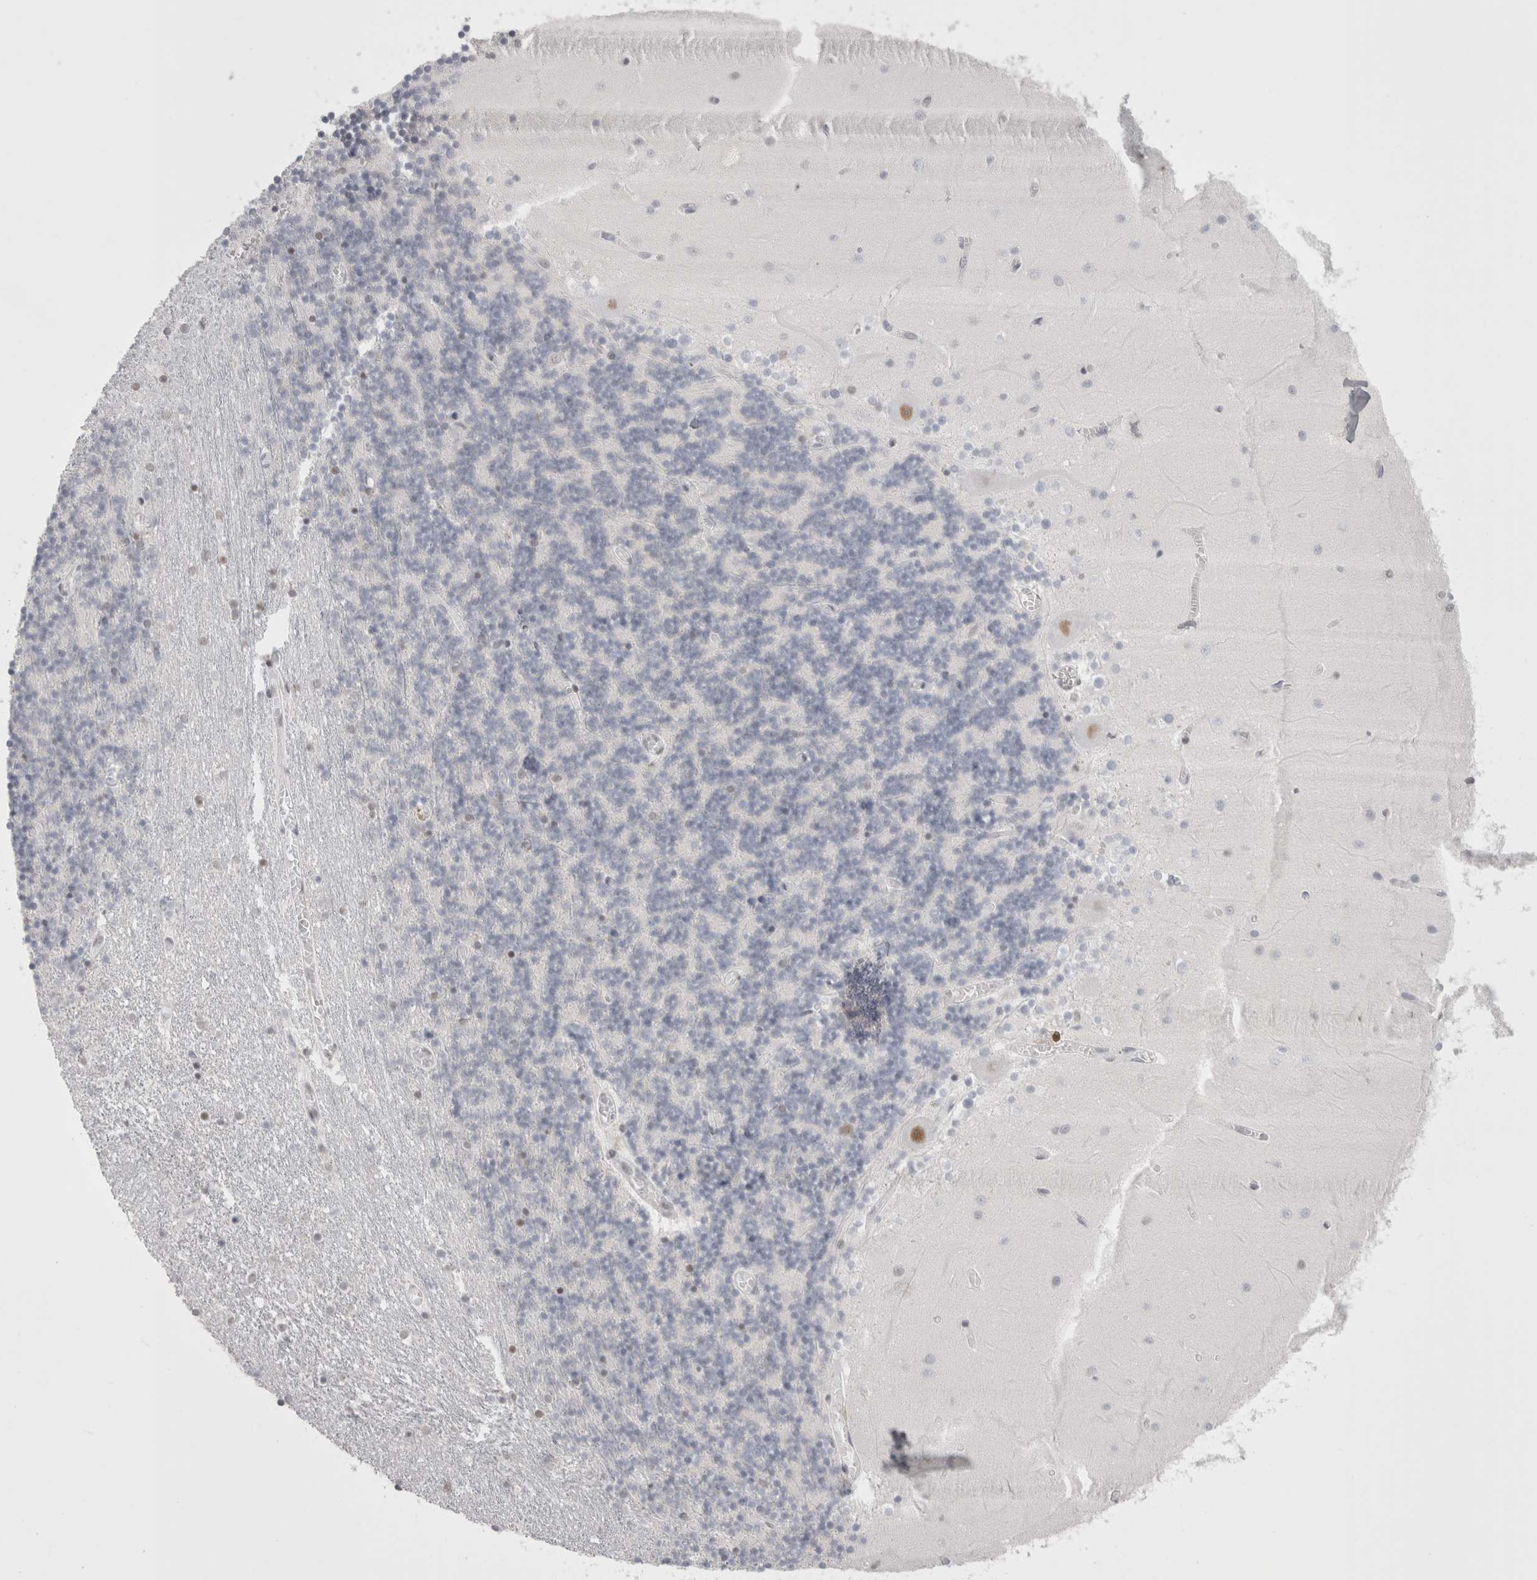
{"staining": {"intensity": "weak", "quantity": "<25%", "location": "nuclear"}, "tissue": "cerebellum", "cell_type": "Cells in granular layer", "image_type": "normal", "snomed": [{"axis": "morphology", "description": "Normal tissue, NOS"}, {"axis": "topography", "description": "Cerebellum"}], "caption": "This histopathology image is of normal cerebellum stained with IHC to label a protein in brown with the nuclei are counter-stained blue. There is no expression in cells in granular layer. (DAB immunohistochemistry, high magnification).", "gene": "SMARCC1", "patient": {"sex": "female", "age": 28}}